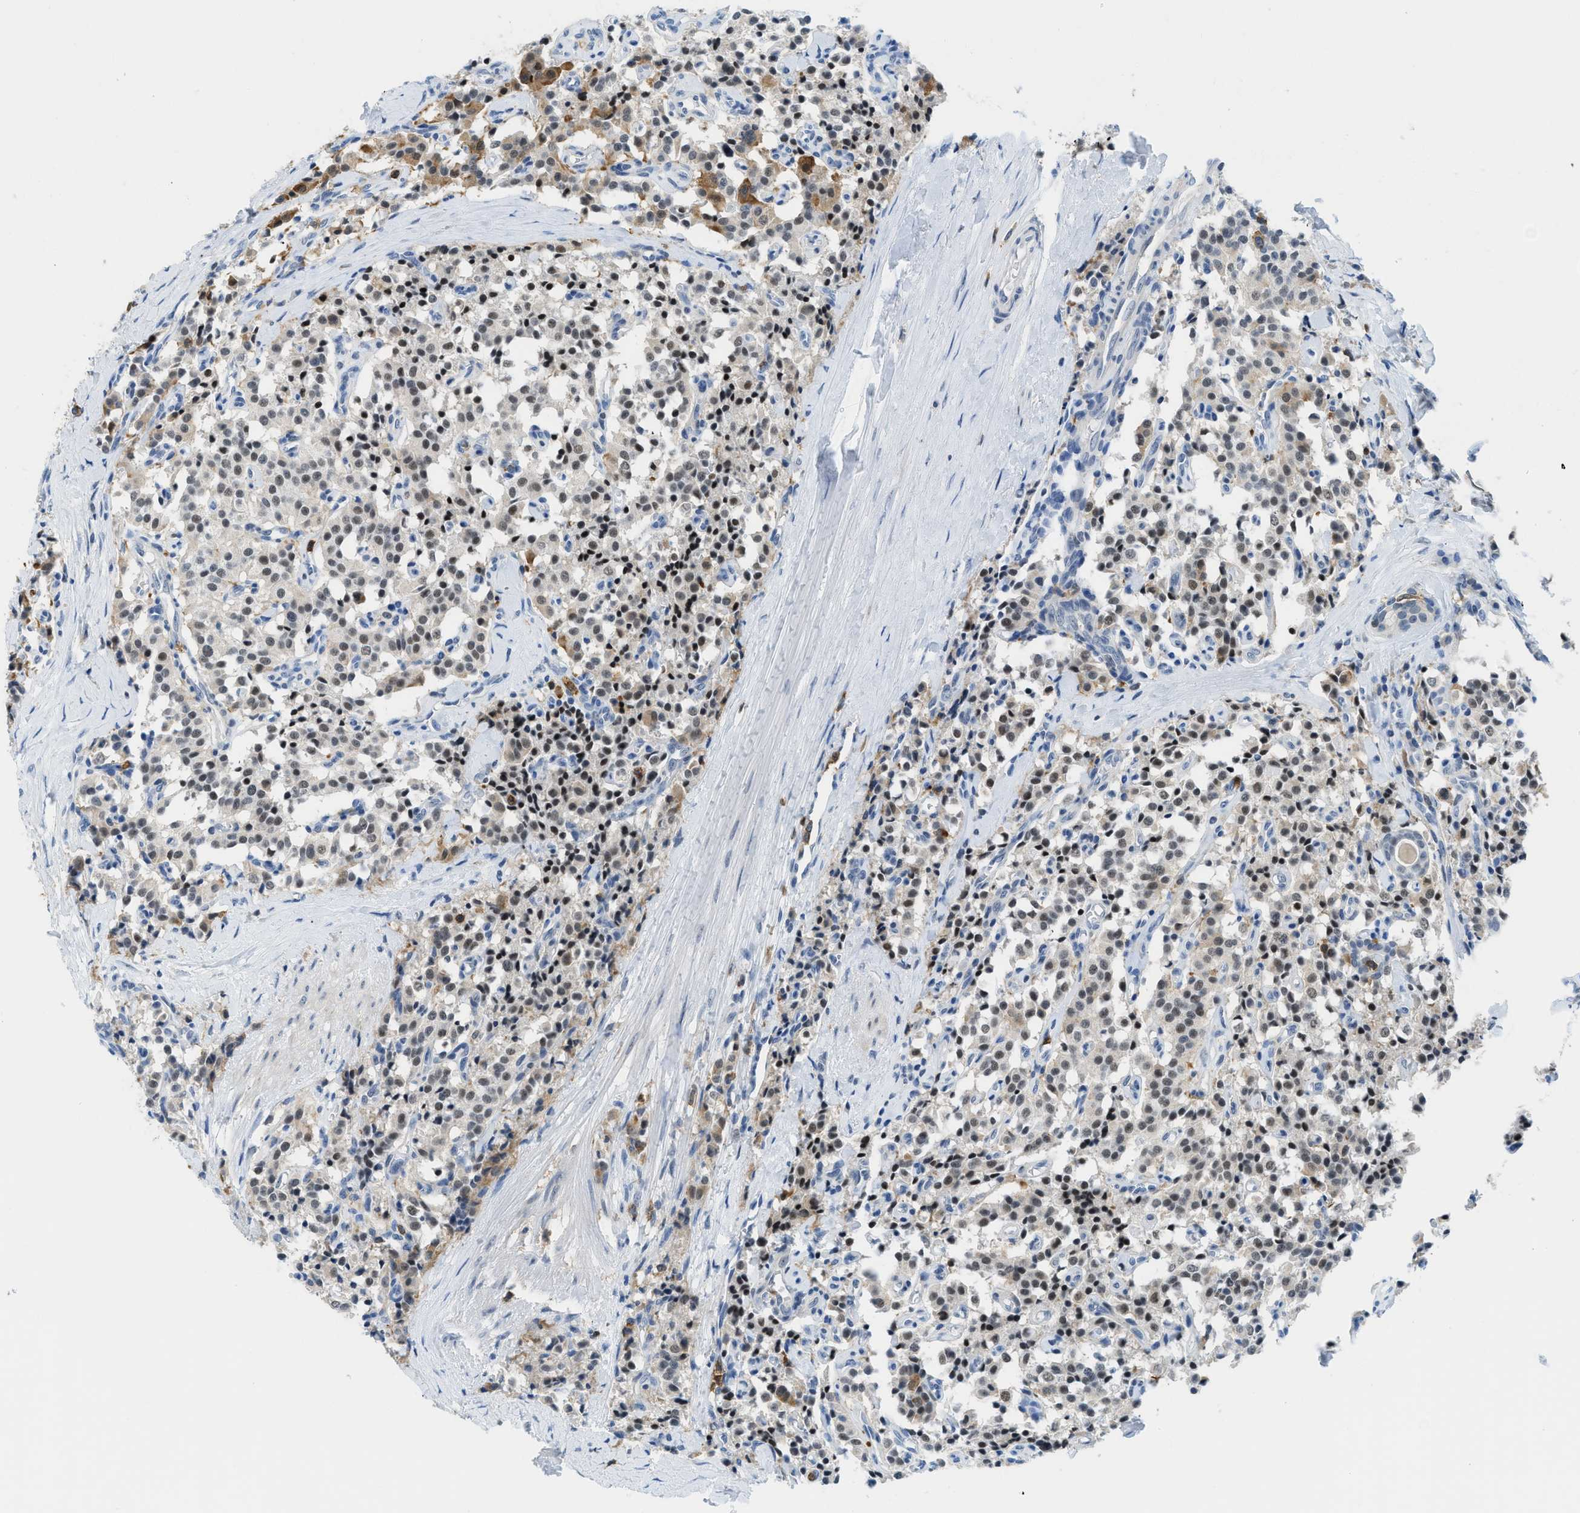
{"staining": {"intensity": "moderate", "quantity": "25%-75%", "location": "cytoplasmic/membranous,nuclear"}, "tissue": "carcinoid", "cell_type": "Tumor cells", "image_type": "cancer", "snomed": [{"axis": "morphology", "description": "Carcinoid, malignant, NOS"}, {"axis": "topography", "description": "Lung"}], "caption": "The immunohistochemical stain shows moderate cytoplasmic/membranous and nuclear positivity in tumor cells of malignant carcinoid tissue. Using DAB (3,3'-diaminobenzidine) (brown) and hematoxylin (blue) stains, captured at high magnification using brightfield microscopy.", "gene": "FAM151A", "patient": {"sex": "male", "age": 30}}